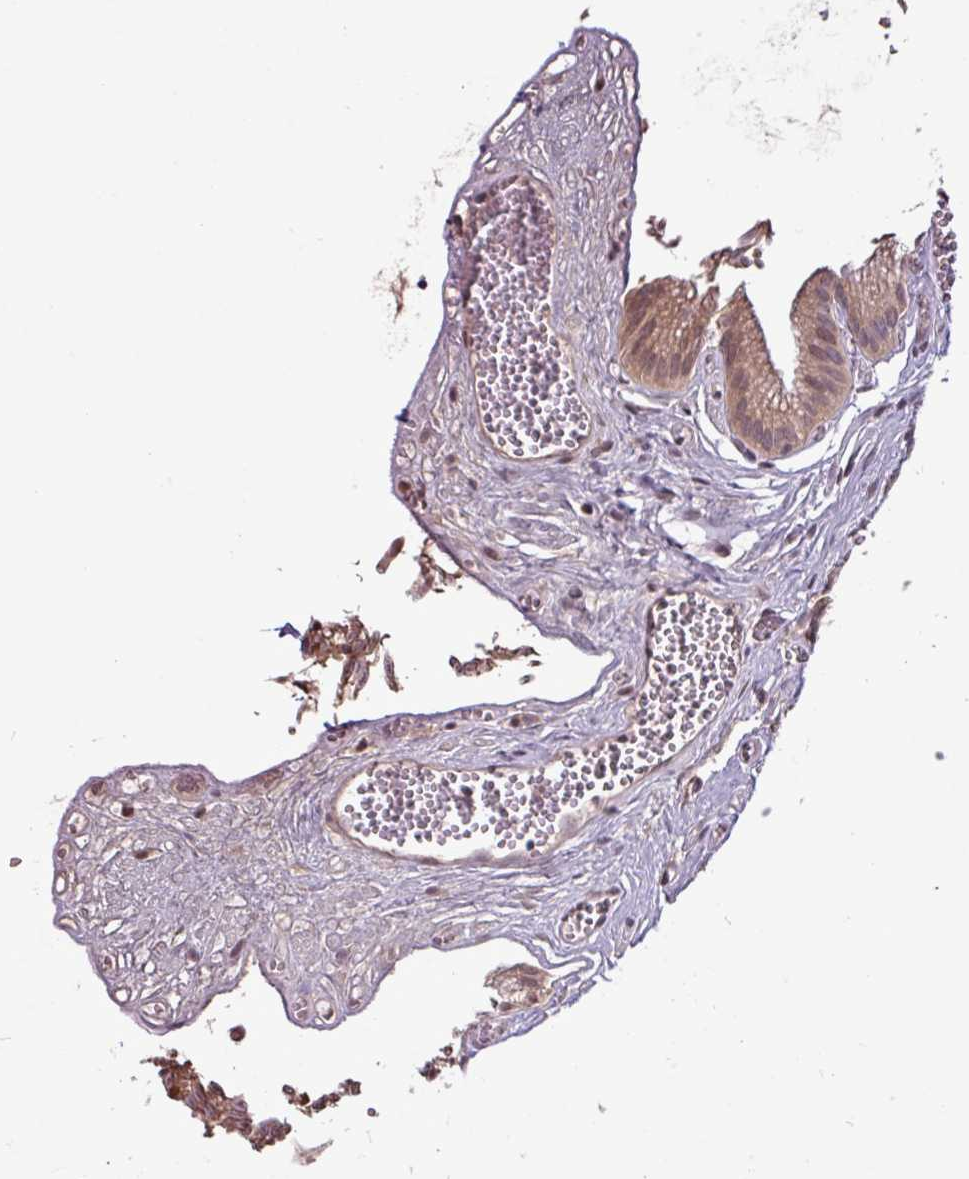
{"staining": {"intensity": "moderate", "quantity": ">75%", "location": "cytoplasmic/membranous,nuclear"}, "tissue": "gallbladder", "cell_type": "Glandular cells", "image_type": "normal", "snomed": [{"axis": "morphology", "description": "Normal tissue, NOS"}, {"axis": "topography", "description": "Gallbladder"}, {"axis": "topography", "description": "Peripheral nerve tissue"}], "caption": "IHC photomicrograph of benign gallbladder: gallbladder stained using immunohistochemistry demonstrates medium levels of moderate protein expression localized specifically in the cytoplasmic/membranous,nuclear of glandular cells, appearing as a cytoplasmic/membranous,nuclear brown color.", "gene": "SKIC2", "patient": {"sex": "male", "age": 17}}